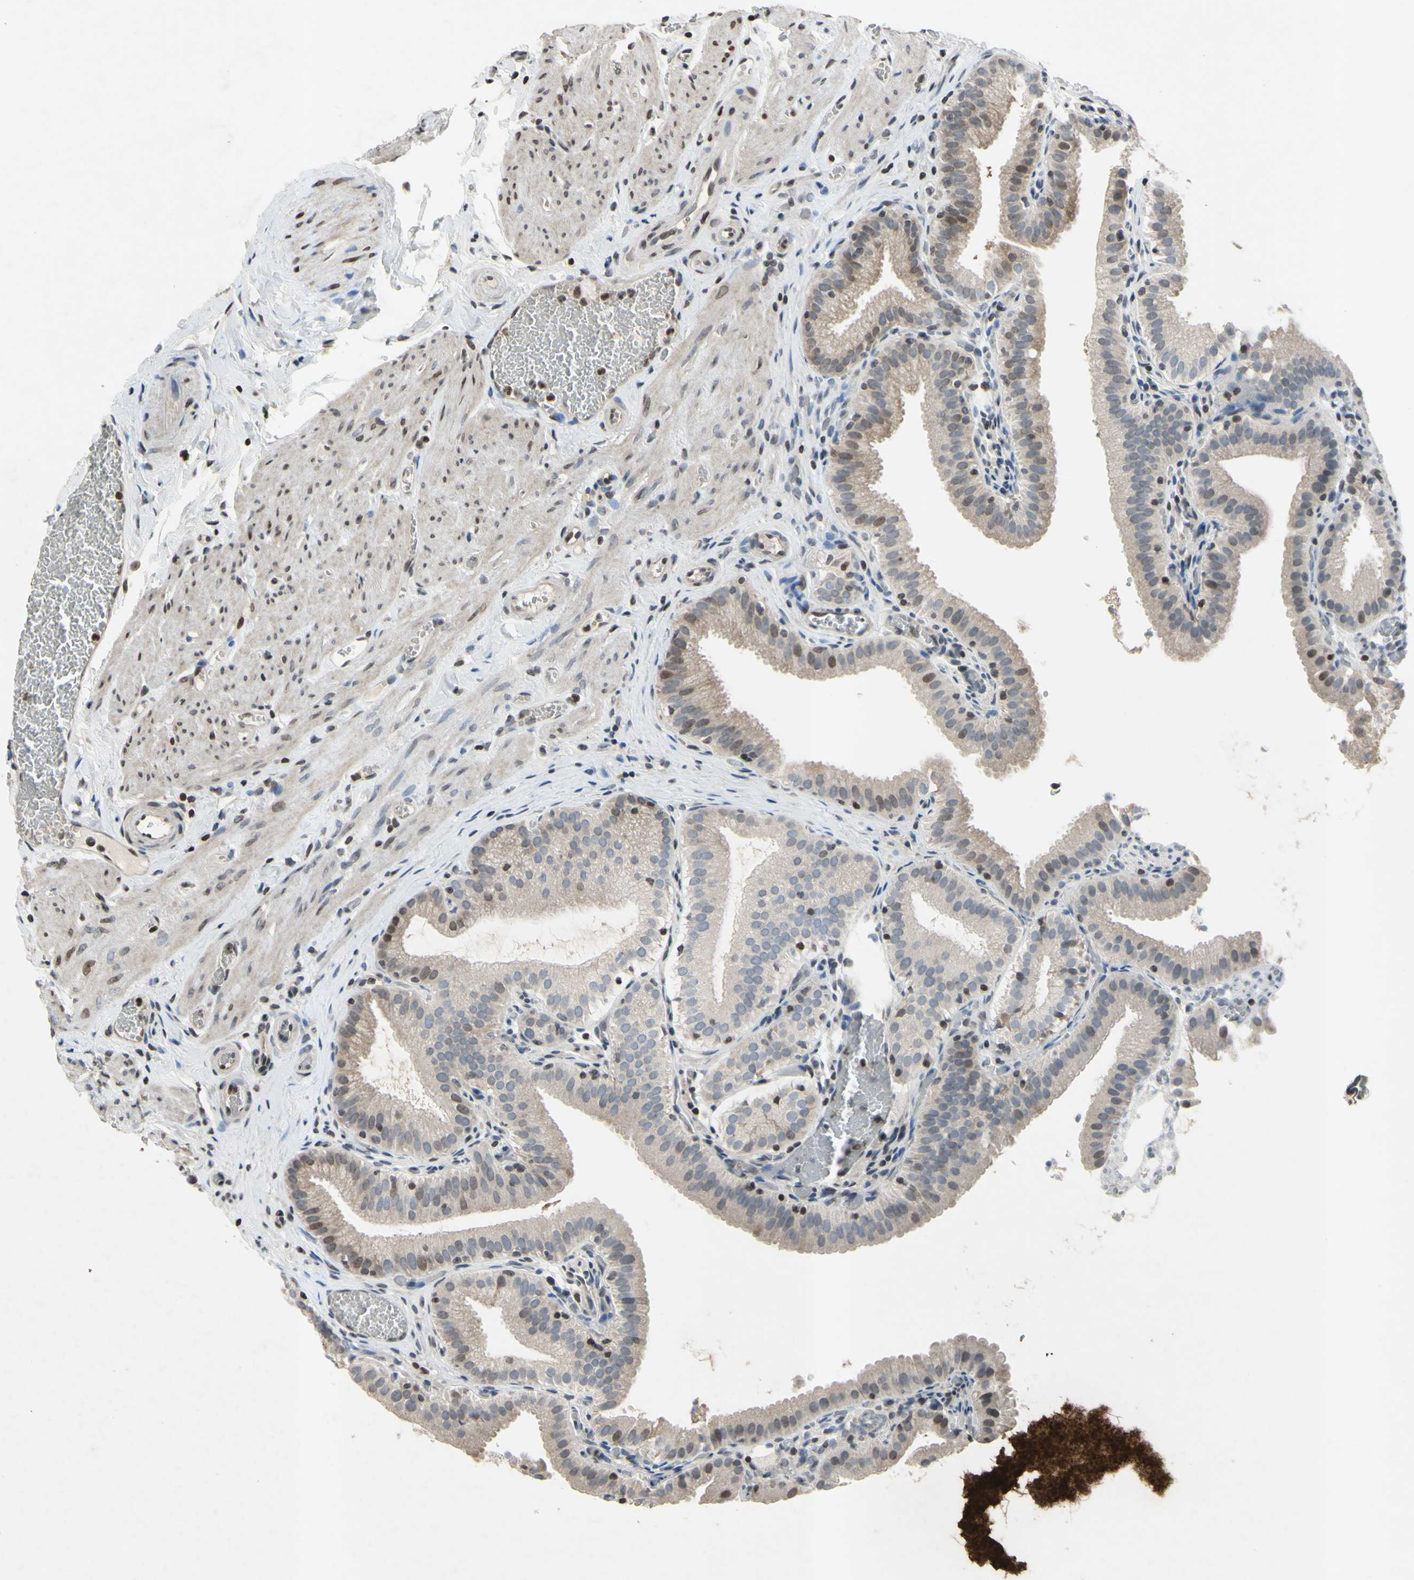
{"staining": {"intensity": "moderate", "quantity": "<25%", "location": "cytoplasmic/membranous,nuclear"}, "tissue": "gallbladder", "cell_type": "Glandular cells", "image_type": "normal", "snomed": [{"axis": "morphology", "description": "Normal tissue, NOS"}, {"axis": "topography", "description": "Gallbladder"}], "caption": "A histopathology image of human gallbladder stained for a protein demonstrates moderate cytoplasmic/membranous,nuclear brown staining in glandular cells.", "gene": "ARG1", "patient": {"sex": "male", "age": 54}}